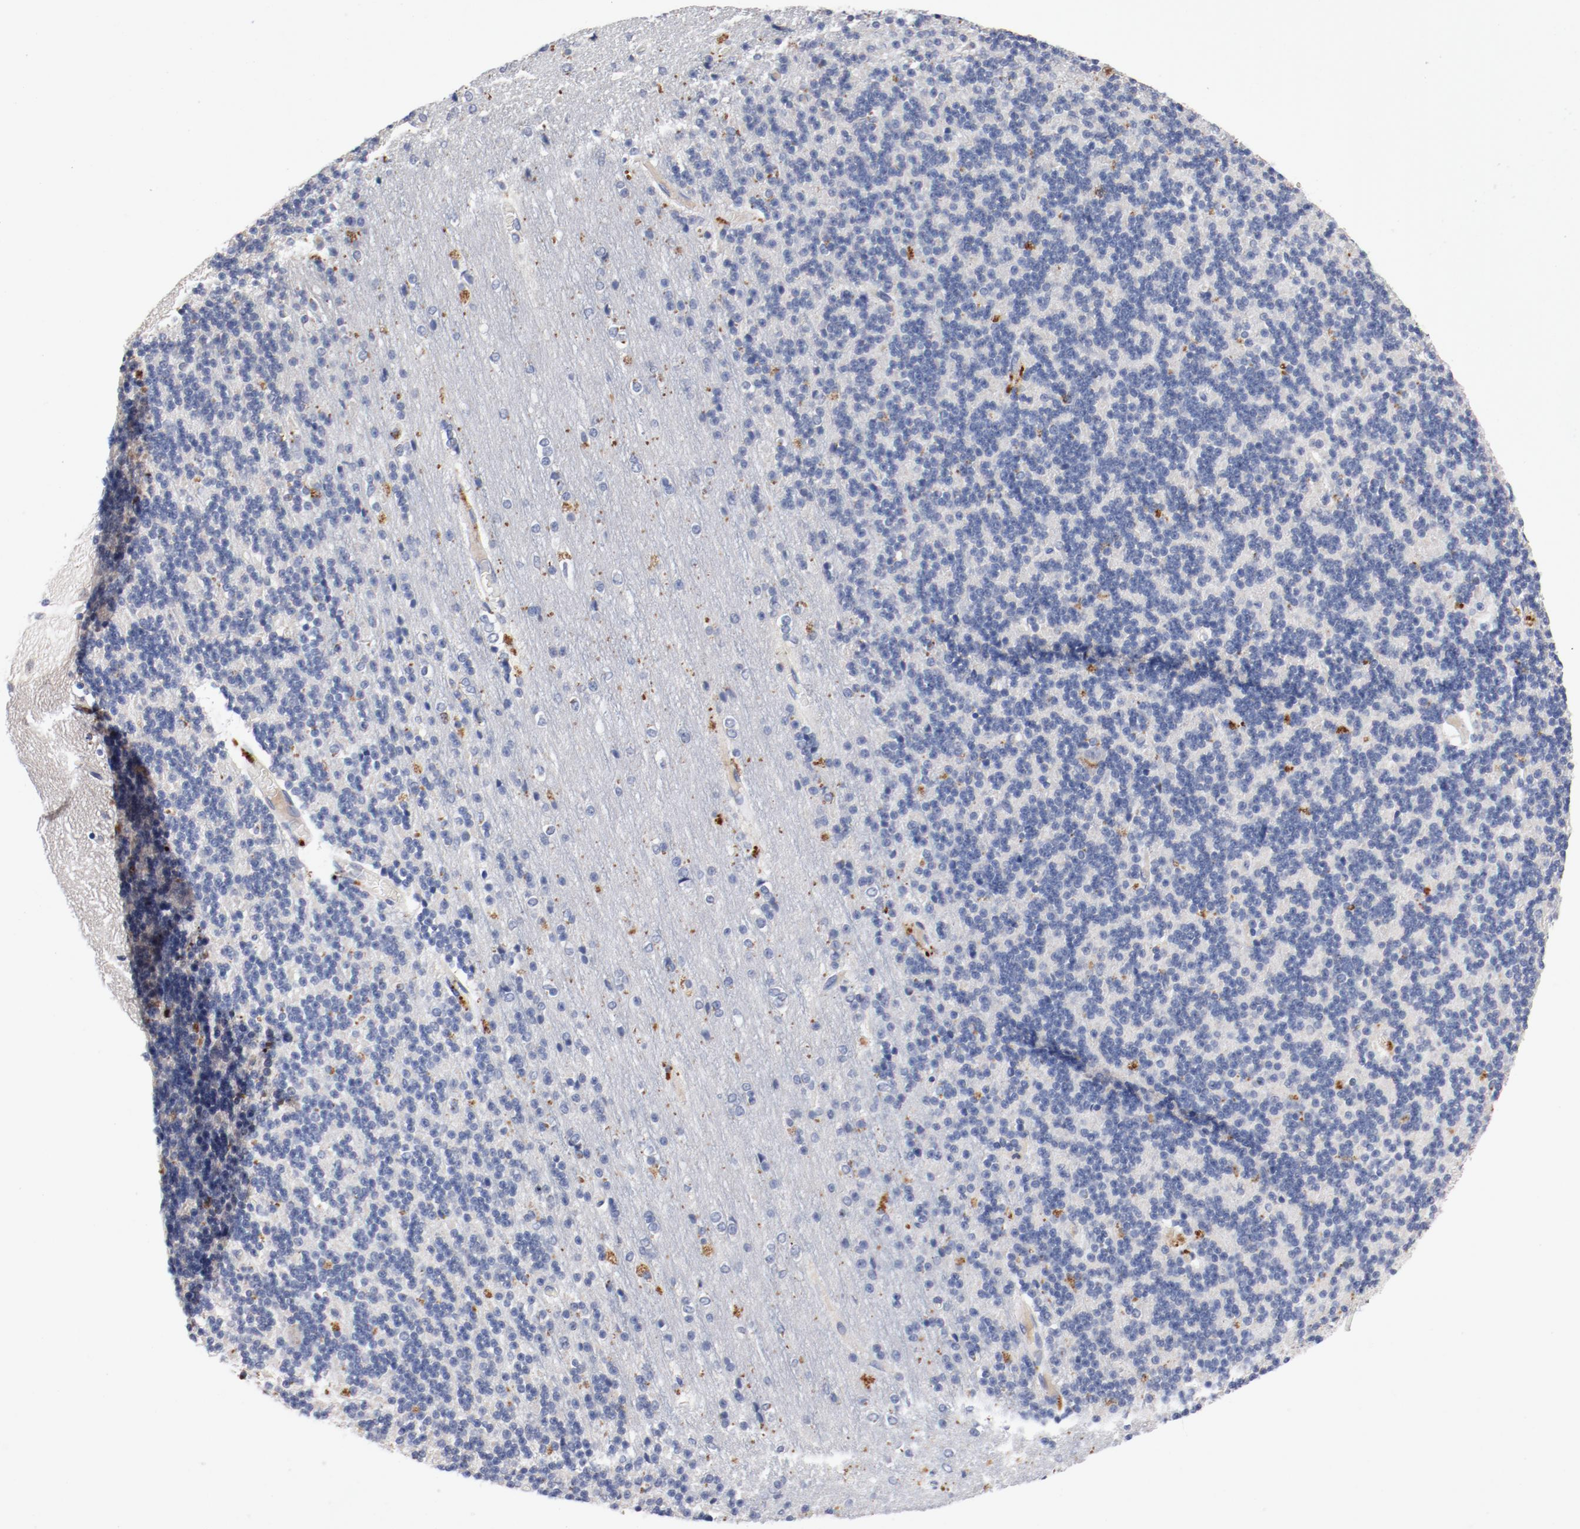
{"staining": {"intensity": "negative", "quantity": "none", "location": "none"}, "tissue": "cerebellum", "cell_type": "Cells in granular layer", "image_type": "normal", "snomed": [{"axis": "morphology", "description": "Normal tissue, NOS"}, {"axis": "topography", "description": "Cerebellum"}], "caption": "Cells in granular layer are negative for brown protein staining in normal cerebellum. The staining was performed using DAB to visualize the protein expression in brown, while the nuclei were stained in blue with hematoxylin (Magnification: 20x).", "gene": "BIRC5", "patient": {"sex": "female", "age": 54}}